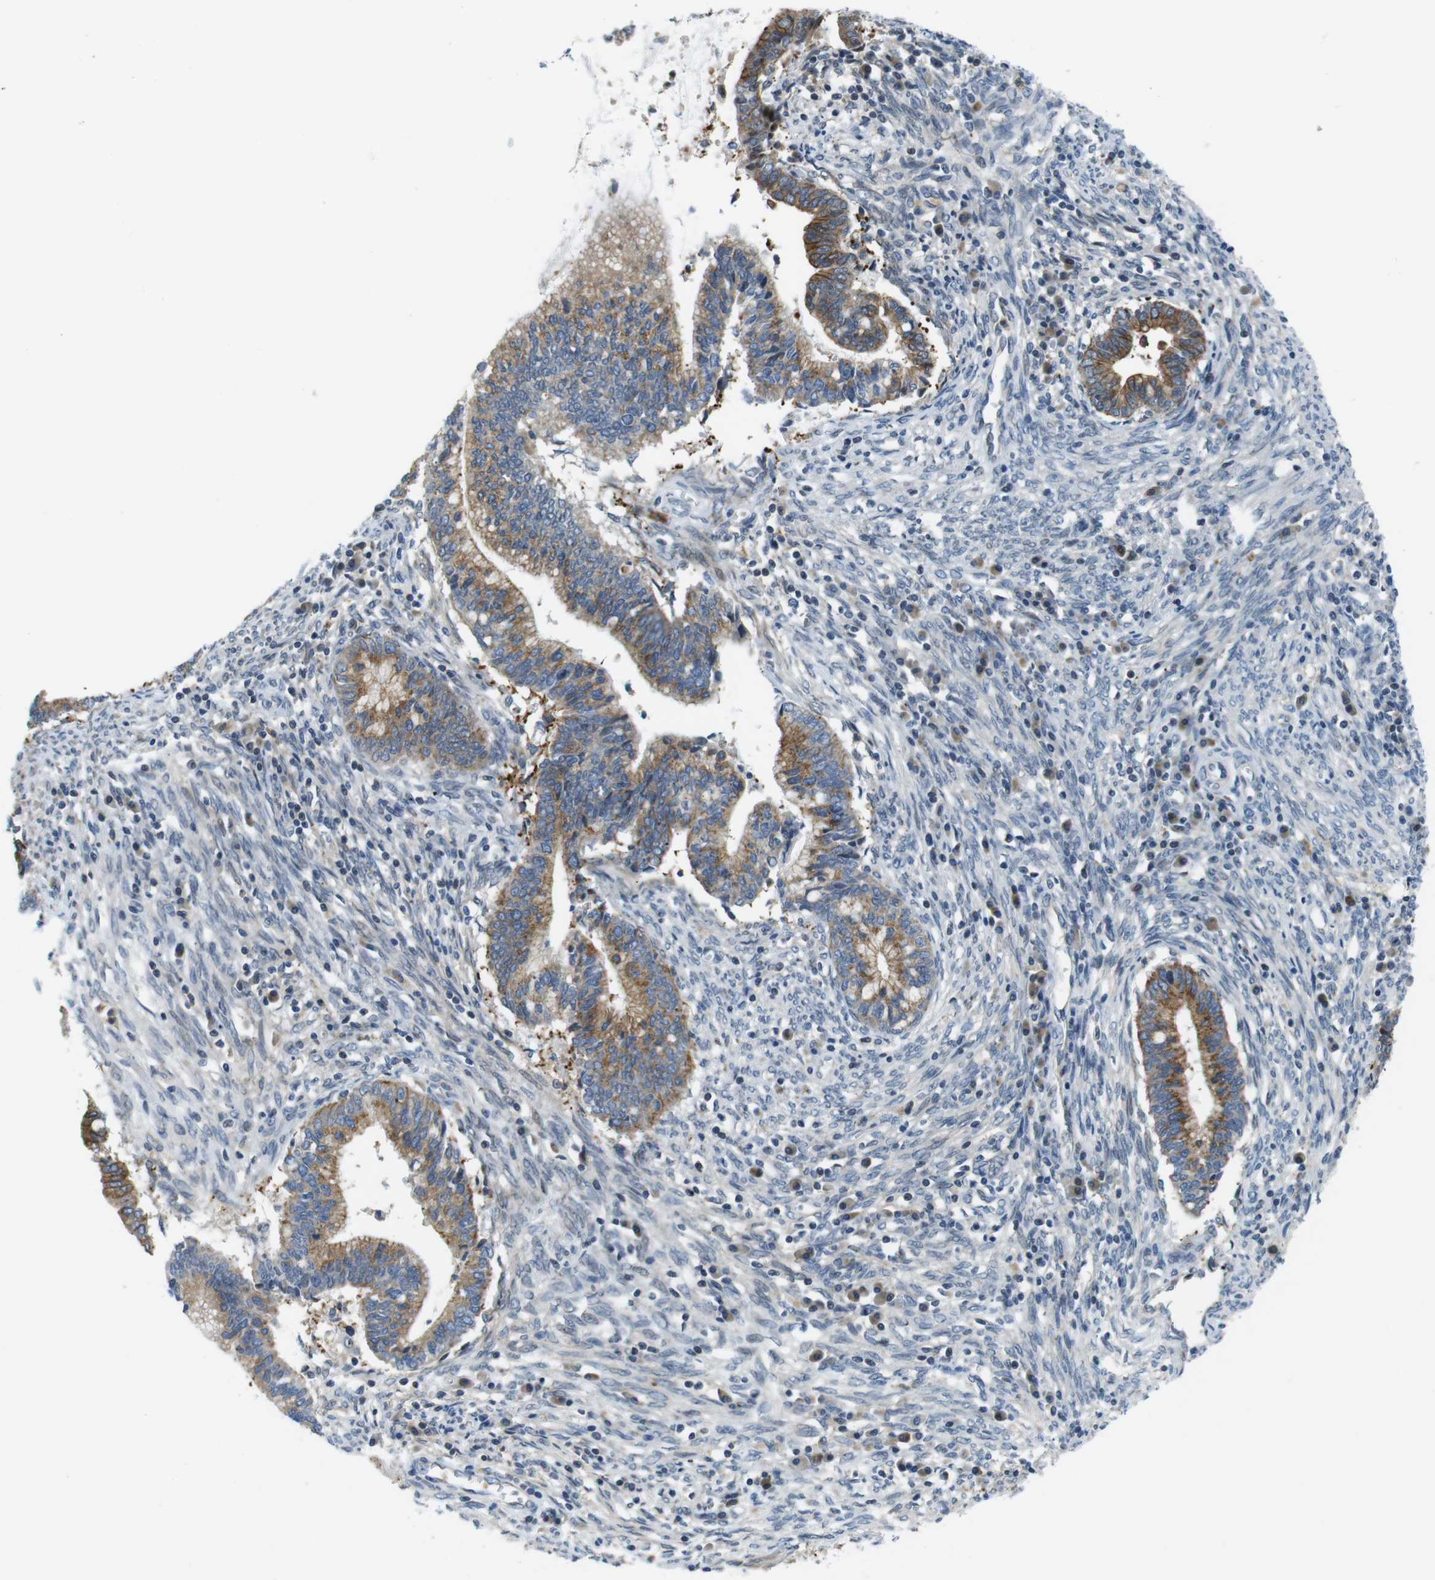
{"staining": {"intensity": "moderate", "quantity": ">75%", "location": "cytoplasmic/membranous"}, "tissue": "cervical cancer", "cell_type": "Tumor cells", "image_type": "cancer", "snomed": [{"axis": "morphology", "description": "Adenocarcinoma, NOS"}, {"axis": "topography", "description": "Cervix"}], "caption": "A medium amount of moderate cytoplasmic/membranous staining is present in about >75% of tumor cells in cervical adenocarcinoma tissue.", "gene": "ZDHHC3", "patient": {"sex": "female", "age": 44}}